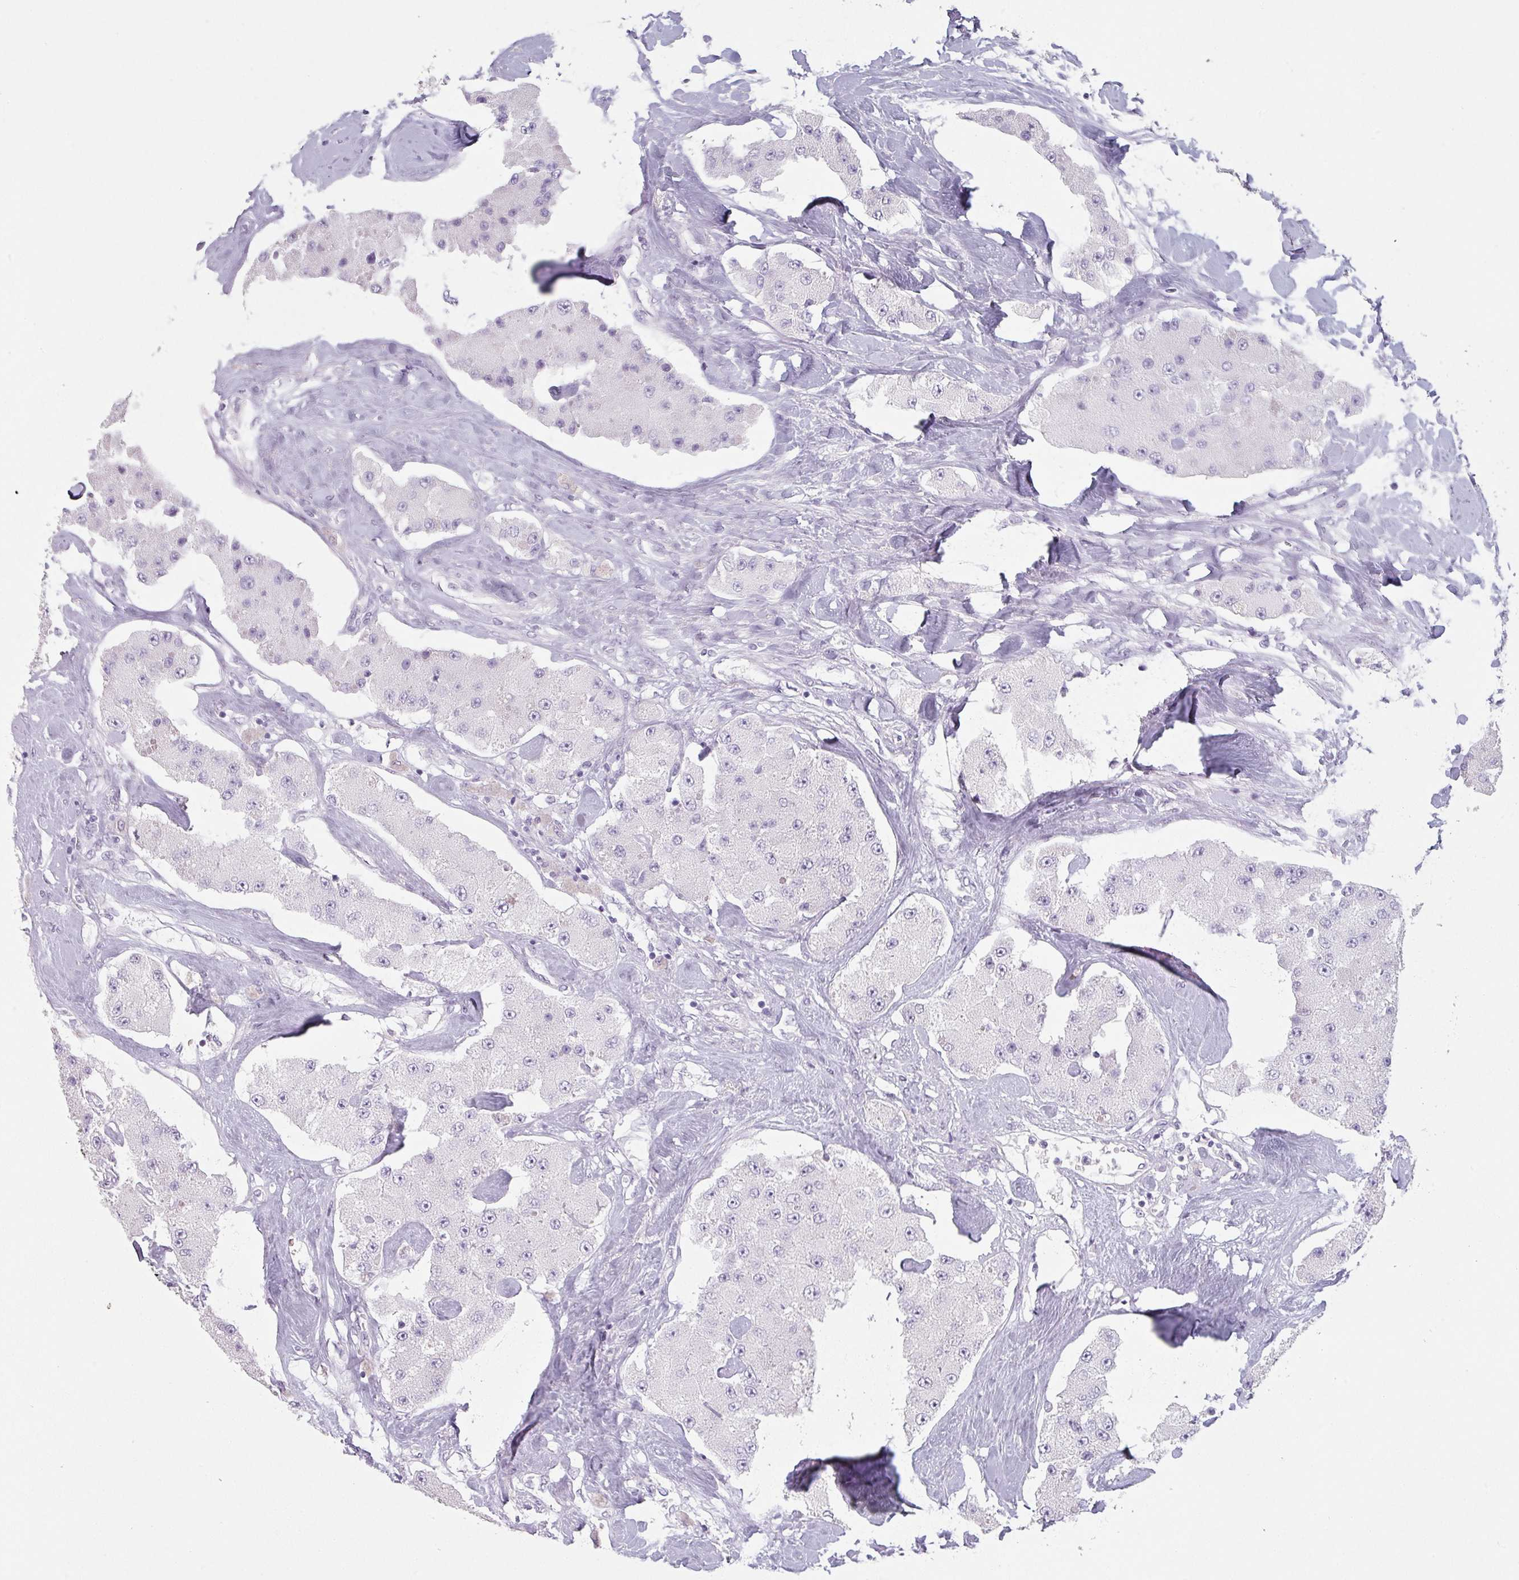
{"staining": {"intensity": "negative", "quantity": "none", "location": "none"}, "tissue": "carcinoid", "cell_type": "Tumor cells", "image_type": "cancer", "snomed": [{"axis": "morphology", "description": "Carcinoid, malignant, NOS"}, {"axis": "topography", "description": "Pancreas"}], "caption": "Micrograph shows no protein expression in tumor cells of malignant carcinoid tissue. (DAB immunohistochemistry with hematoxylin counter stain).", "gene": "SFTPA1", "patient": {"sex": "male", "age": 41}}